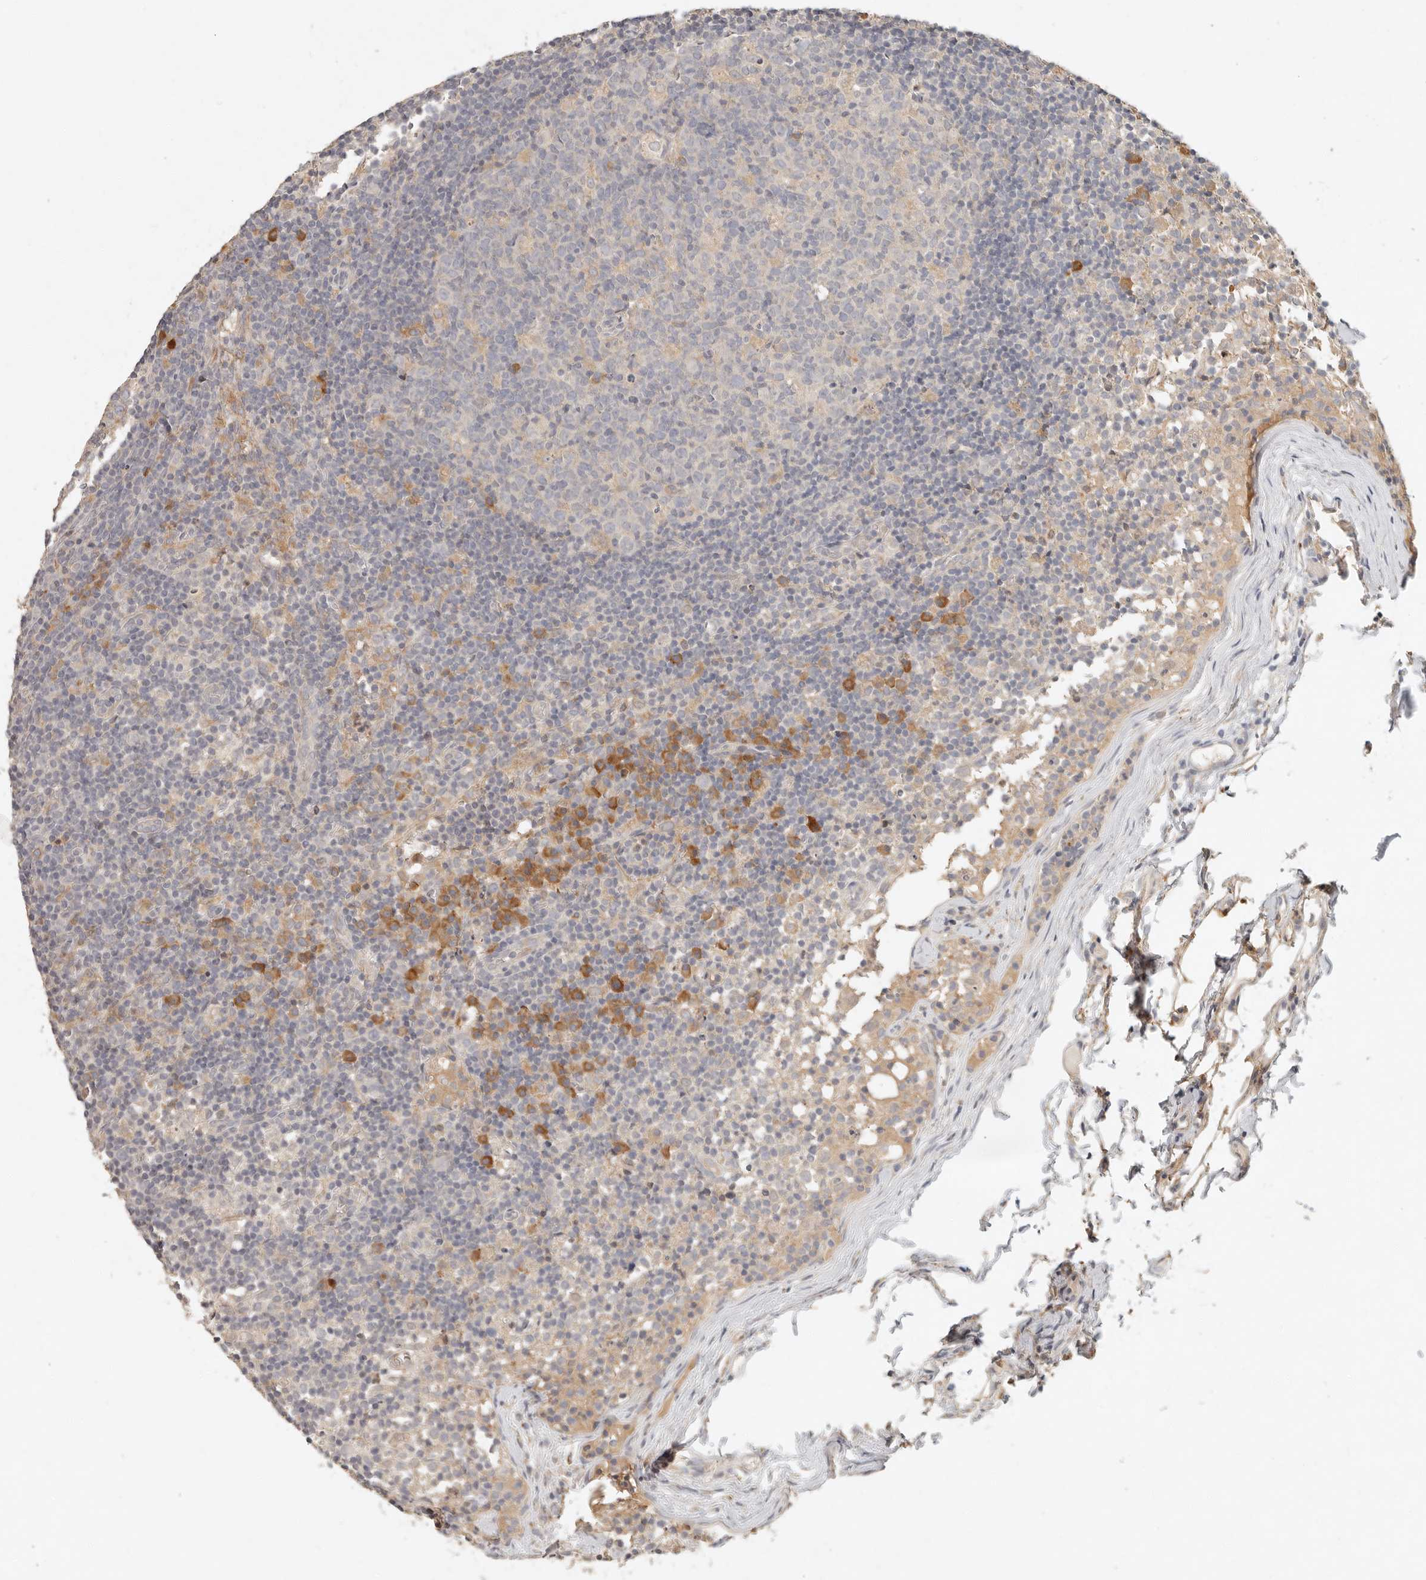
{"staining": {"intensity": "weak", "quantity": ">75%", "location": "cytoplasmic/membranous"}, "tissue": "lymph node", "cell_type": "Germinal center cells", "image_type": "normal", "snomed": [{"axis": "morphology", "description": "Normal tissue, NOS"}, {"axis": "morphology", "description": "Inflammation, NOS"}, {"axis": "topography", "description": "Lymph node"}], "caption": "Immunohistochemistry (IHC) staining of normal lymph node, which displays low levels of weak cytoplasmic/membranous staining in about >75% of germinal center cells indicating weak cytoplasmic/membranous protein expression. The staining was performed using DAB (3,3'-diaminobenzidine) (brown) for protein detection and nuclei were counterstained in hematoxylin (blue).", "gene": "ARHGEF10L", "patient": {"sex": "male", "age": 55}}